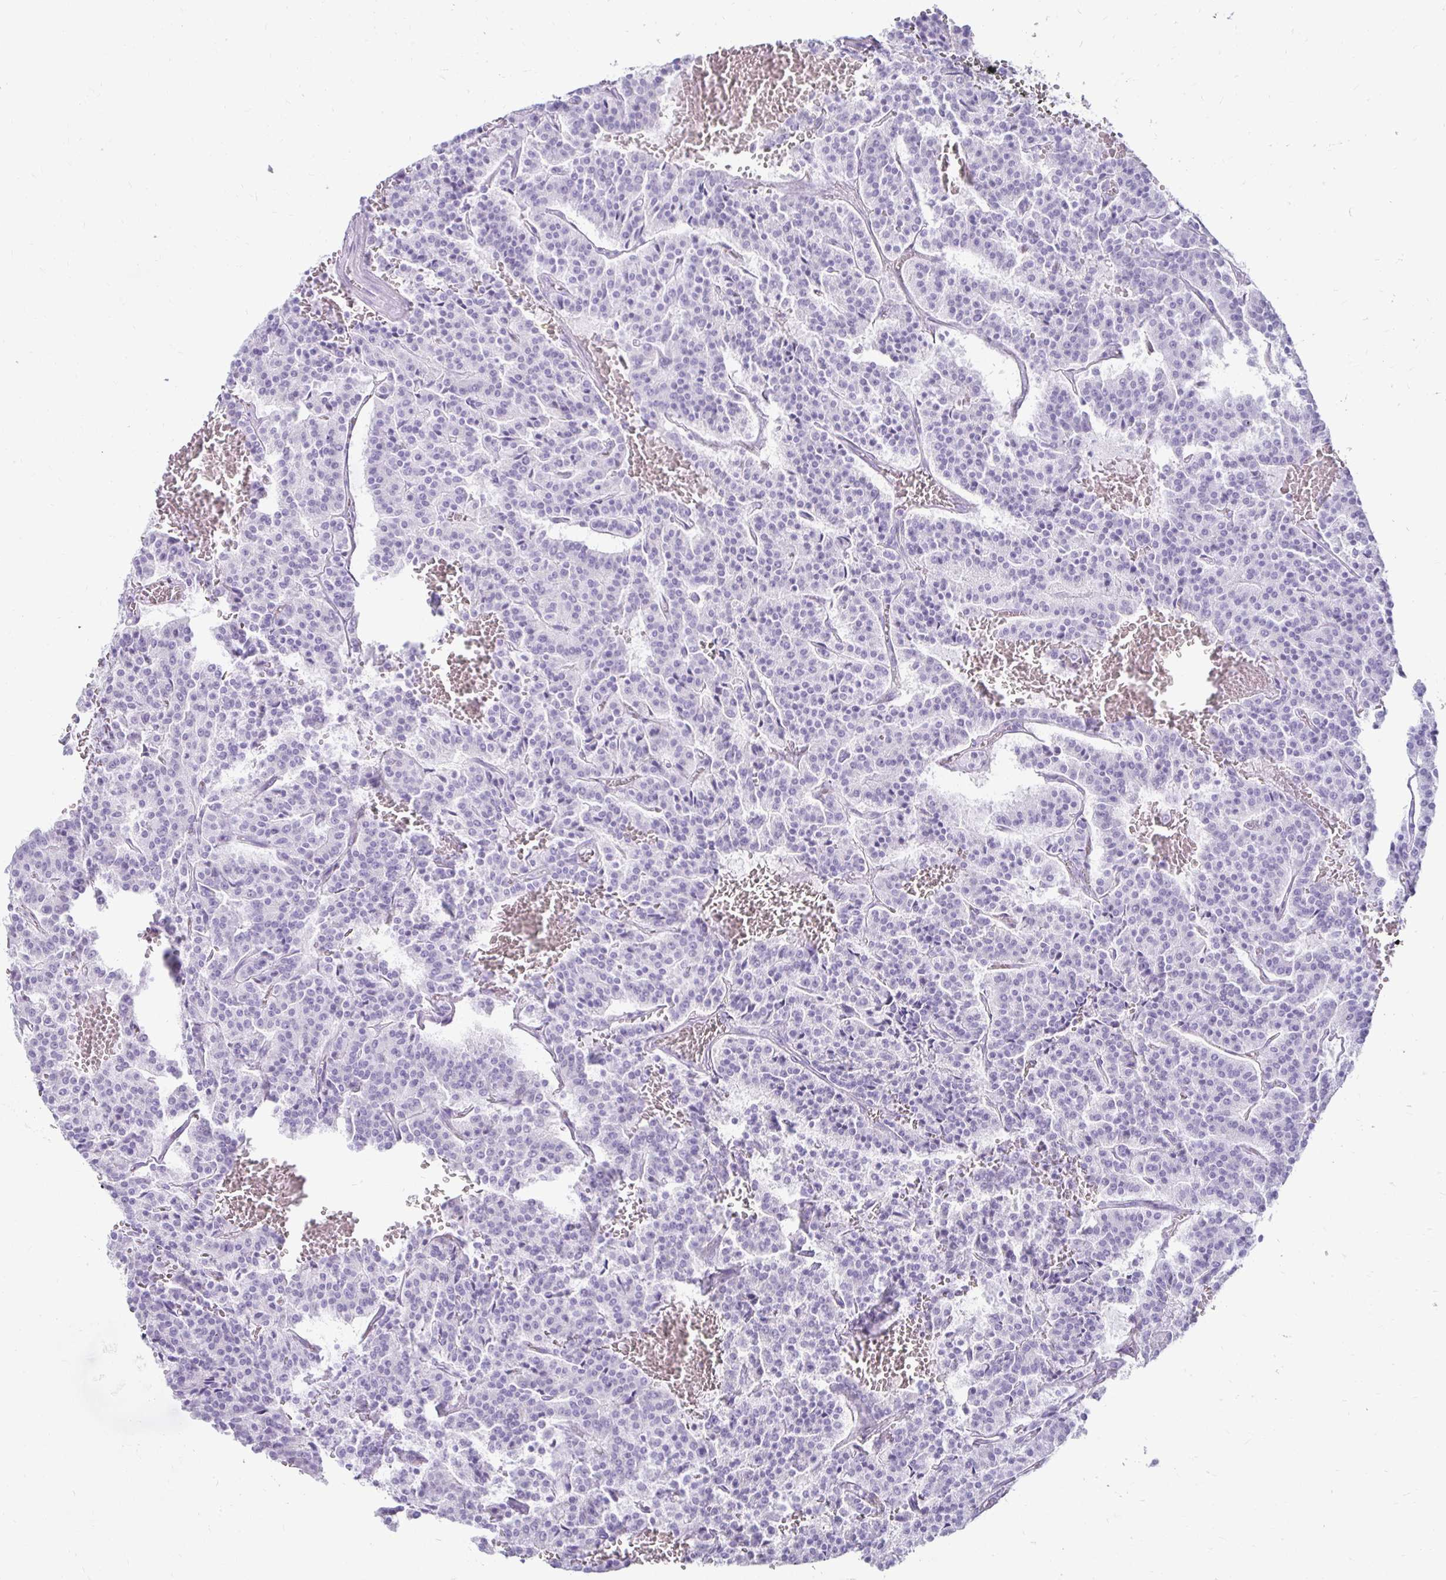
{"staining": {"intensity": "negative", "quantity": "none", "location": "none"}, "tissue": "carcinoid", "cell_type": "Tumor cells", "image_type": "cancer", "snomed": [{"axis": "morphology", "description": "Carcinoid, malignant, NOS"}, {"axis": "topography", "description": "Lung"}], "caption": "A micrograph of human malignant carcinoid is negative for staining in tumor cells. (DAB immunohistochemistry, high magnification).", "gene": "CST6", "patient": {"sex": "male", "age": 70}}